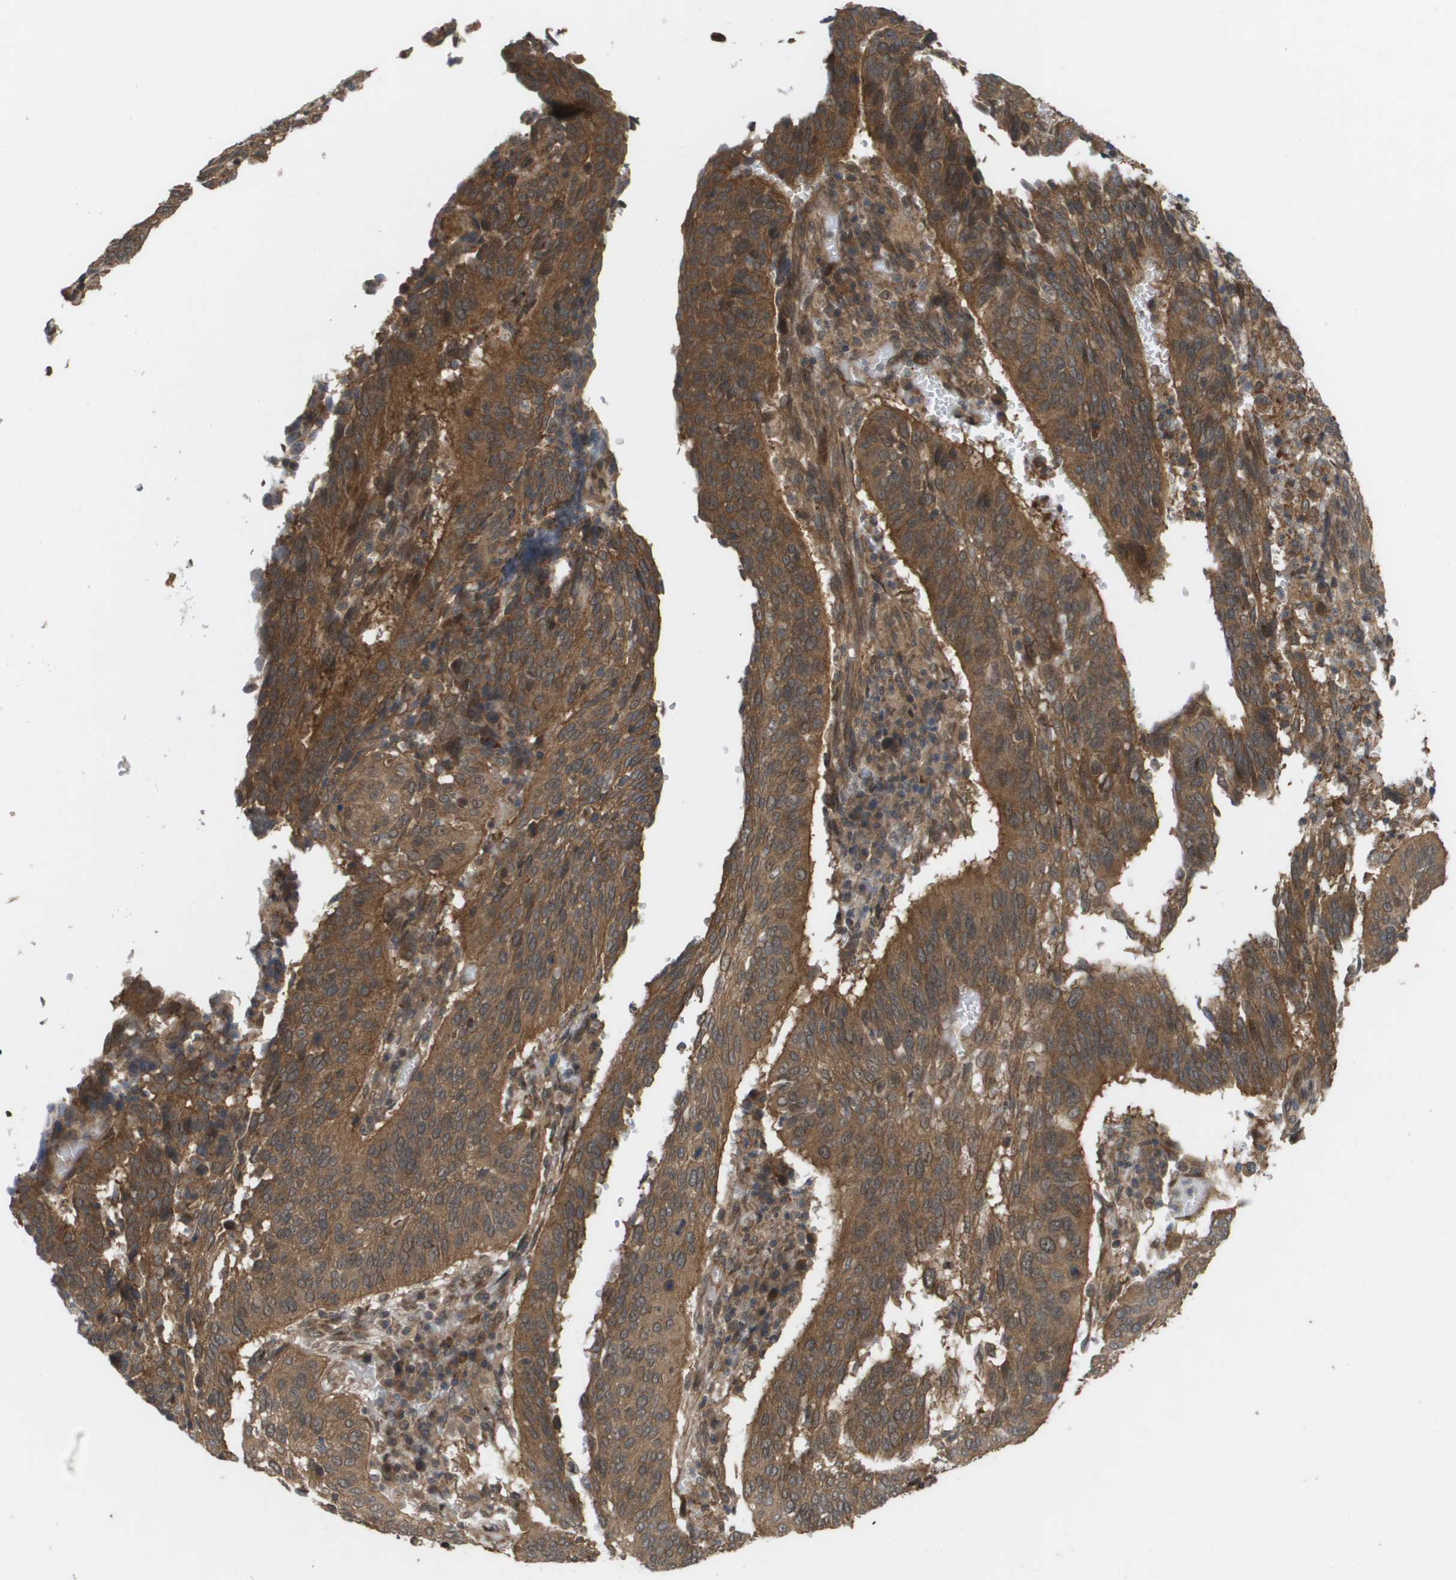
{"staining": {"intensity": "moderate", "quantity": ">75%", "location": "cytoplasmic/membranous,nuclear"}, "tissue": "cervical cancer", "cell_type": "Tumor cells", "image_type": "cancer", "snomed": [{"axis": "morphology", "description": "Normal tissue, NOS"}, {"axis": "morphology", "description": "Squamous cell carcinoma, NOS"}, {"axis": "topography", "description": "Cervix"}], "caption": "Tumor cells reveal moderate cytoplasmic/membranous and nuclear positivity in about >75% of cells in cervical cancer. (Stains: DAB (3,3'-diaminobenzidine) in brown, nuclei in blue, Microscopy: brightfield microscopy at high magnification).", "gene": "CTPS2", "patient": {"sex": "female", "age": 39}}